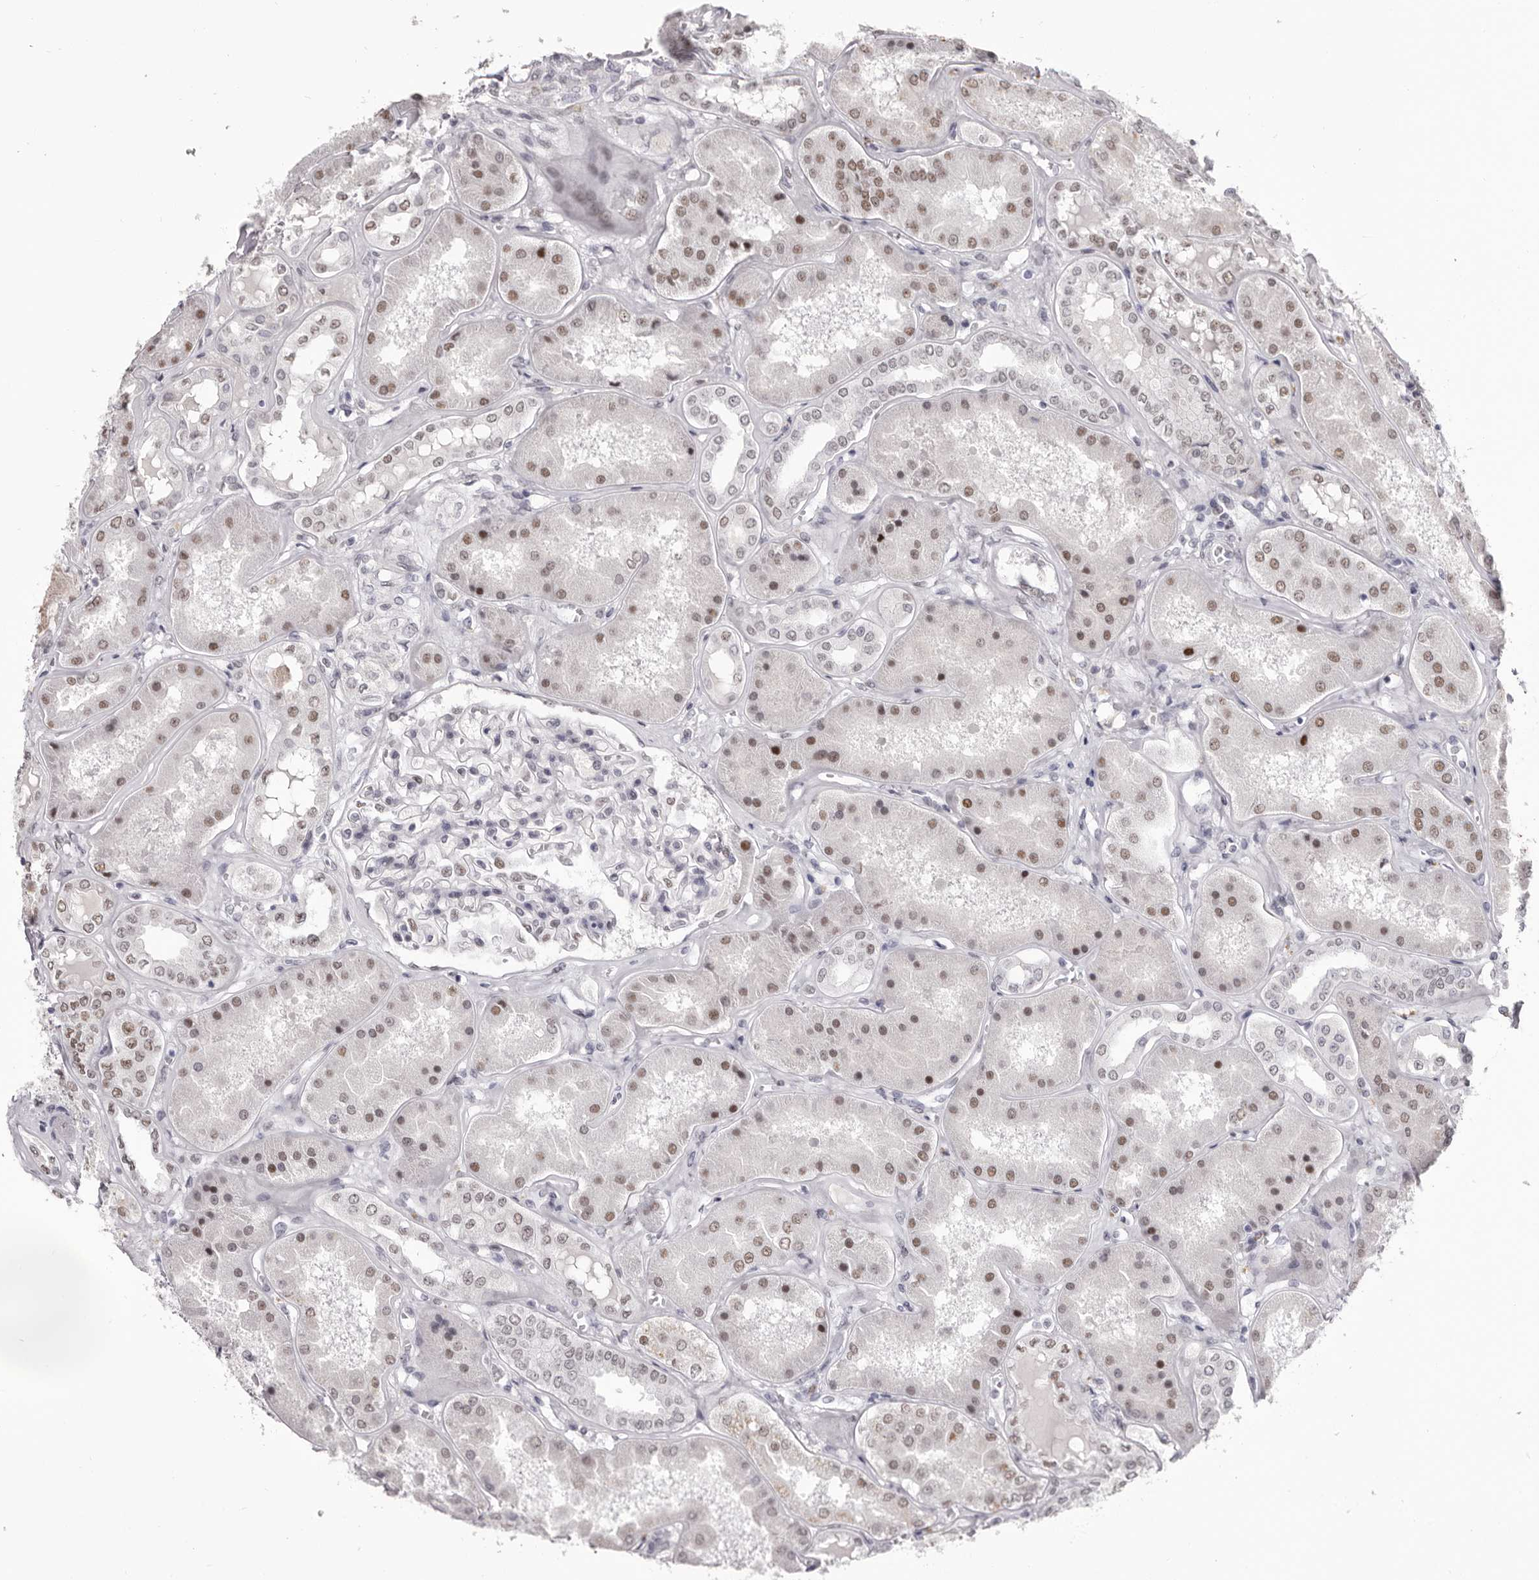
{"staining": {"intensity": "weak", "quantity": "25%-75%", "location": "nuclear"}, "tissue": "kidney", "cell_type": "Cells in glomeruli", "image_type": "normal", "snomed": [{"axis": "morphology", "description": "Normal tissue, NOS"}, {"axis": "topography", "description": "Kidney"}], "caption": "A high-resolution photomicrograph shows immunohistochemistry (IHC) staining of benign kidney, which displays weak nuclear positivity in approximately 25%-75% of cells in glomeruli. (Stains: DAB in brown, nuclei in blue, Microscopy: brightfield microscopy at high magnification).", "gene": "ZNF326", "patient": {"sex": "female", "age": 56}}